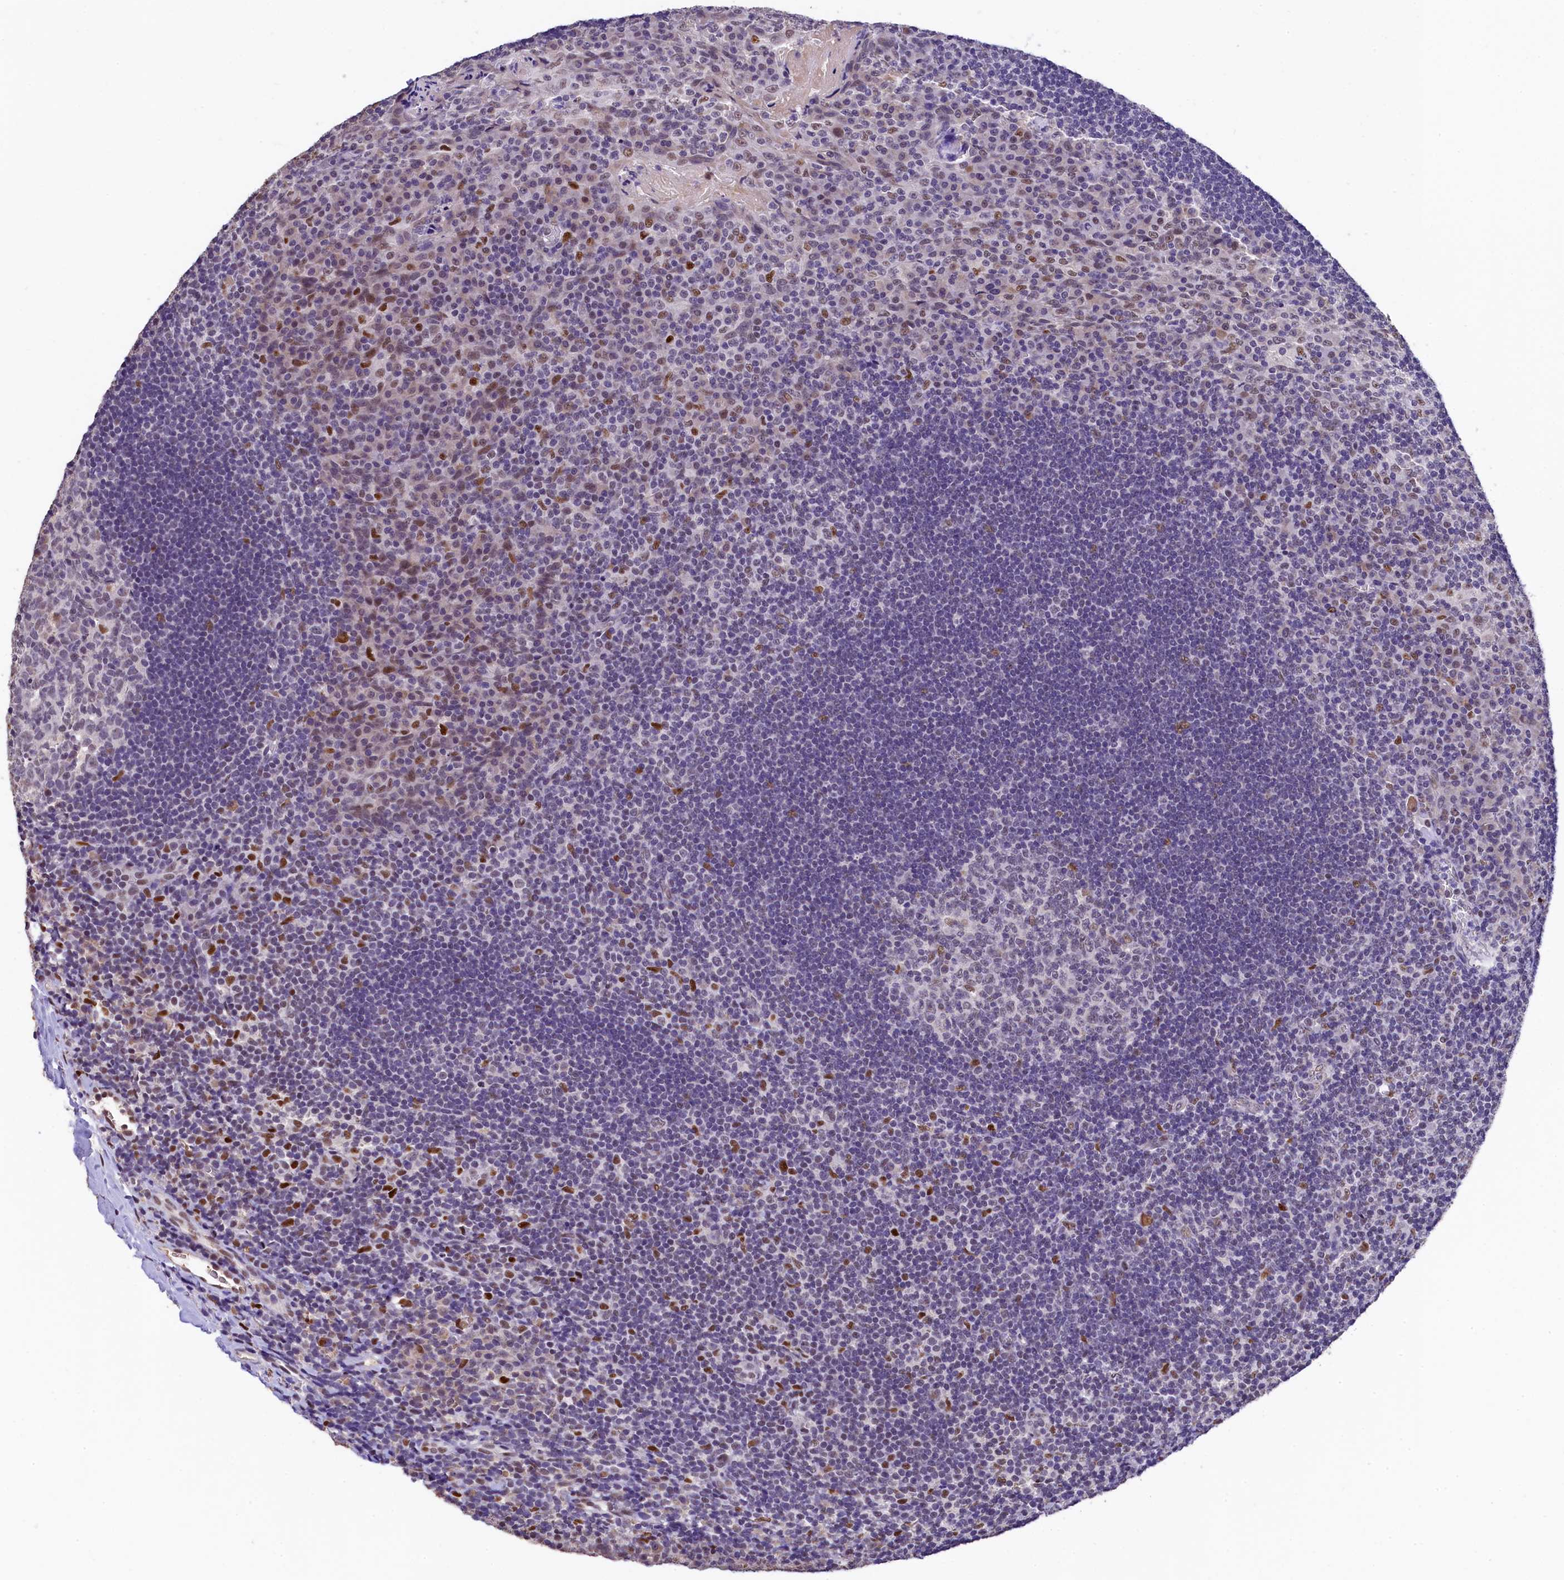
{"staining": {"intensity": "weak", "quantity": "<25%", "location": "nuclear"}, "tissue": "tonsil", "cell_type": "Germinal center cells", "image_type": "normal", "snomed": [{"axis": "morphology", "description": "Normal tissue, NOS"}, {"axis": "topography", "description": "Tonsil"}], "caption": "Germinal center cells show no significant protein positivity in normal tonsil. (DAB IHC visualized using brightfield microscopy, high magnification).", "gene": "HECTD4", "patient": {"sex": "male", "age": 17}}